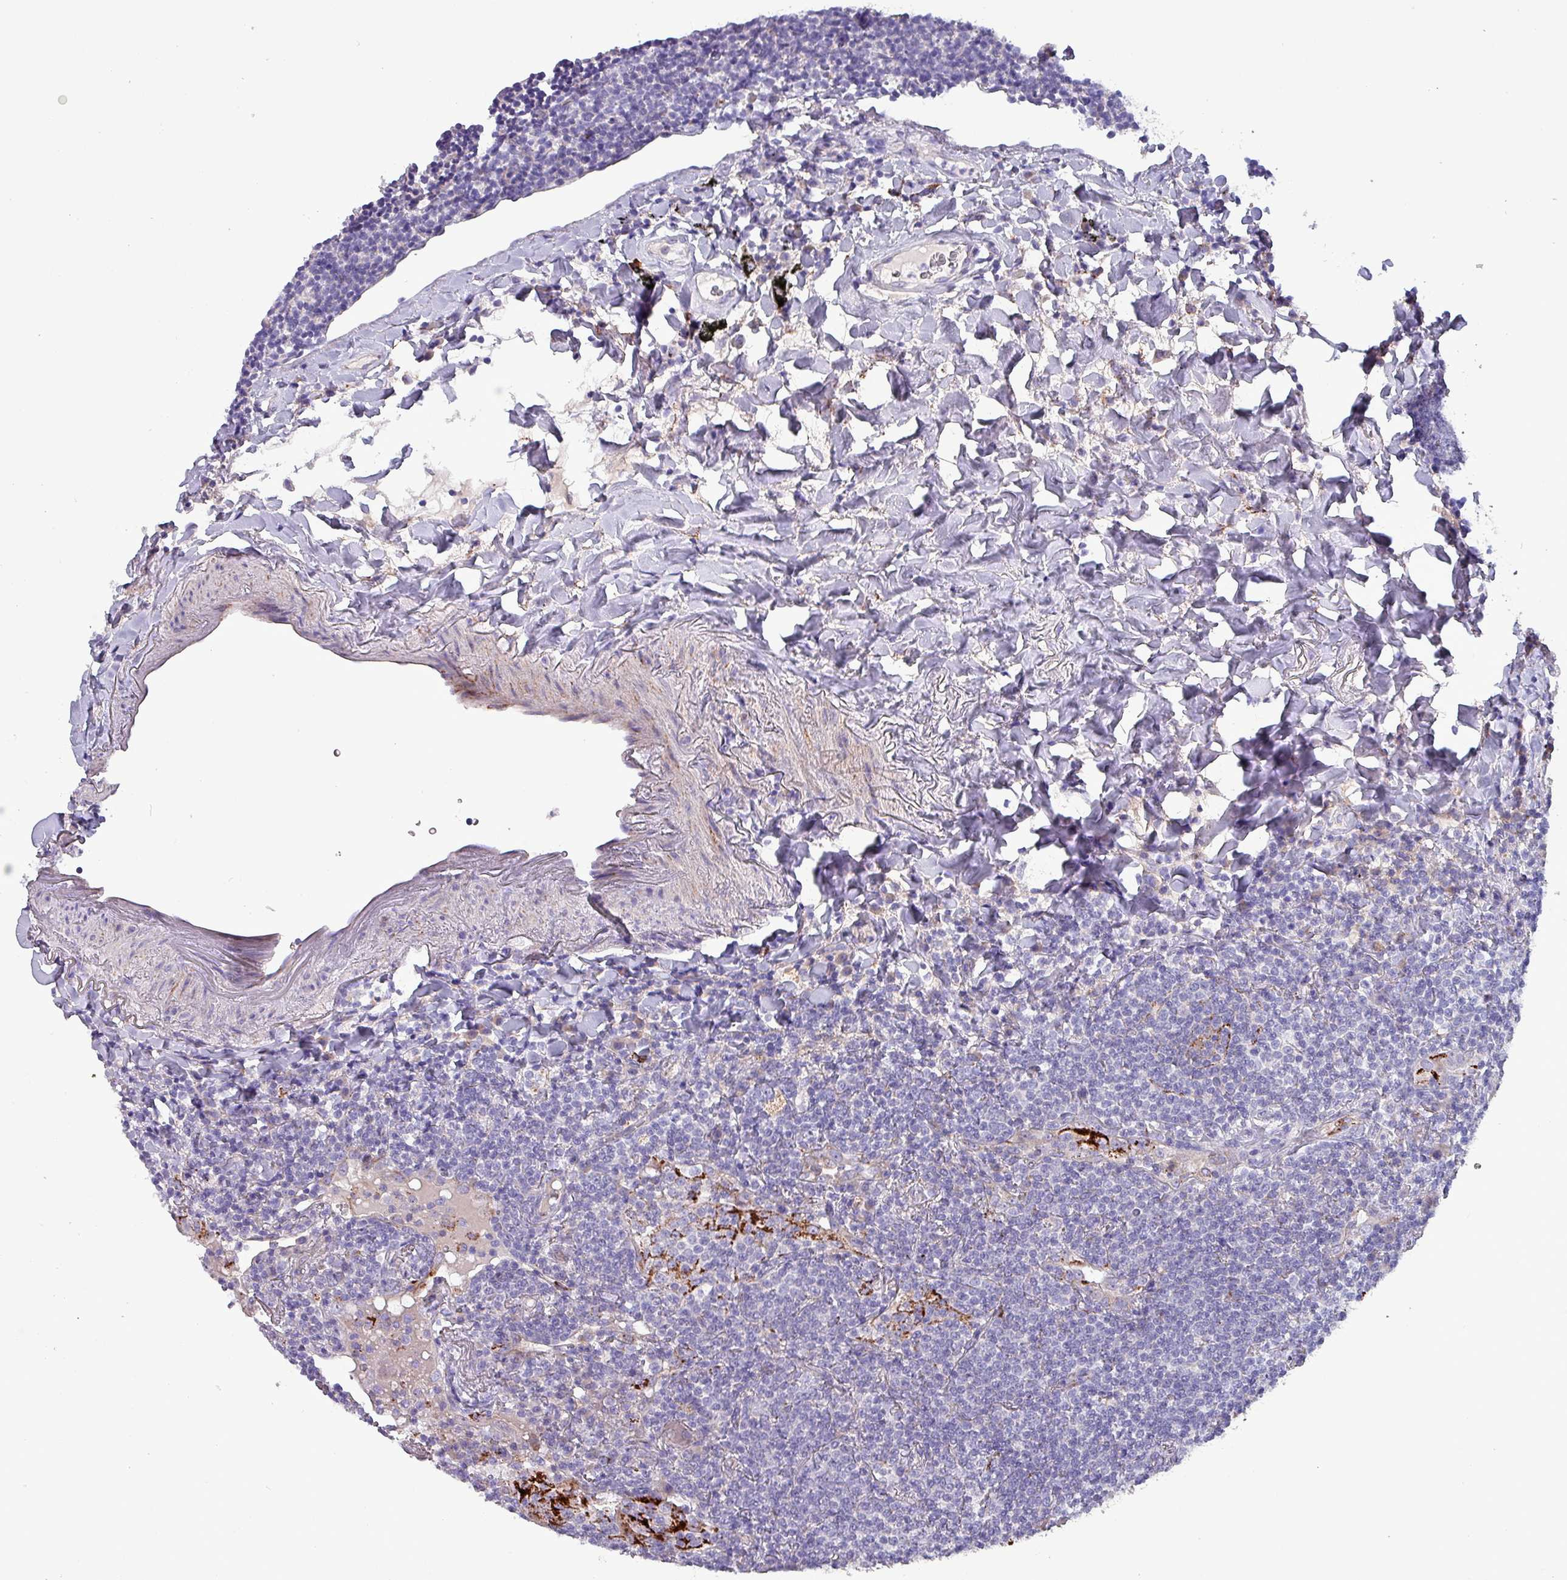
{"staining": {"intensity": "negative", "quantity": "none", "location": "none"}, "tissue": "lymphoma", "cell_type": "Tumor cells", "image_type": "cancer", "snomed": [{"axis": "morphology", "description": "Malignant lymphoma, non-Hodgkin's type, Low grade"}, {"axis": "topography", "description": "Lung"}], "caption": "Human lymphoma stained for a protein using immunohistochemistry (IHC) shows no staining in tumor cells.", "gene": "HSD3B7", "patient": {"sex": "female", "age": 71}}